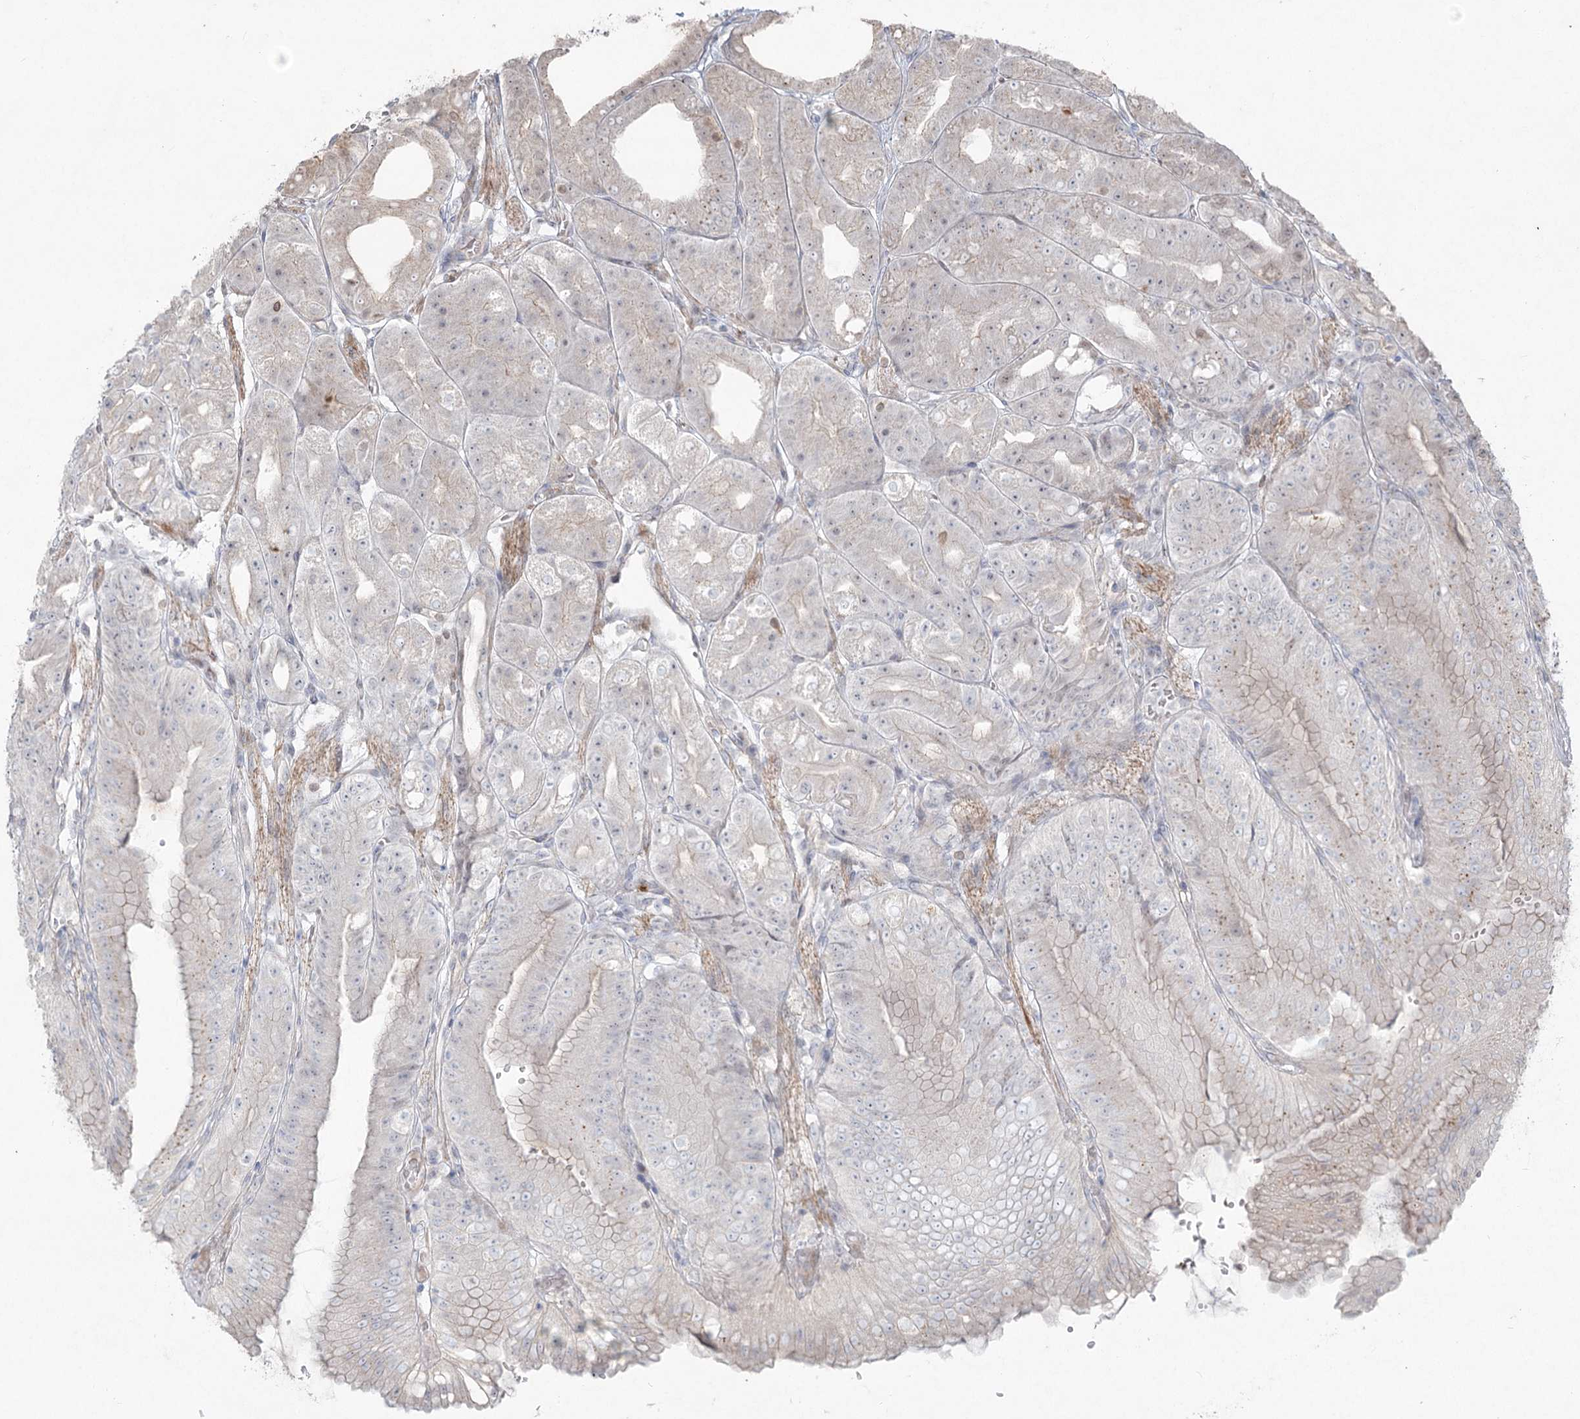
{"staining": {"intensity": "weak", "quantity": "<25%", "location": "cytoplasmic/membranous"}, "tissue": "stomach", "cell_type": "Glandular cells", "image_type": "normal", "snomed": [{"axis": "morphology", "description": "Normal tissue, NOS"}, {"axis": "topography", "description": "Stomach, upper"}, {"axis": "topography", "description": "Stomach, lower"}], "caption": "Immunohistochemistry of unremarkable human stomach demonstrates no staining in glandular cells. (DAB (3,3'-diaminobenzidine) immunohistochemistry (IHC) with hematoxylin counter stain).", "gene": "LRP2BP", "patient": {"sex": "male", "age": 71}}